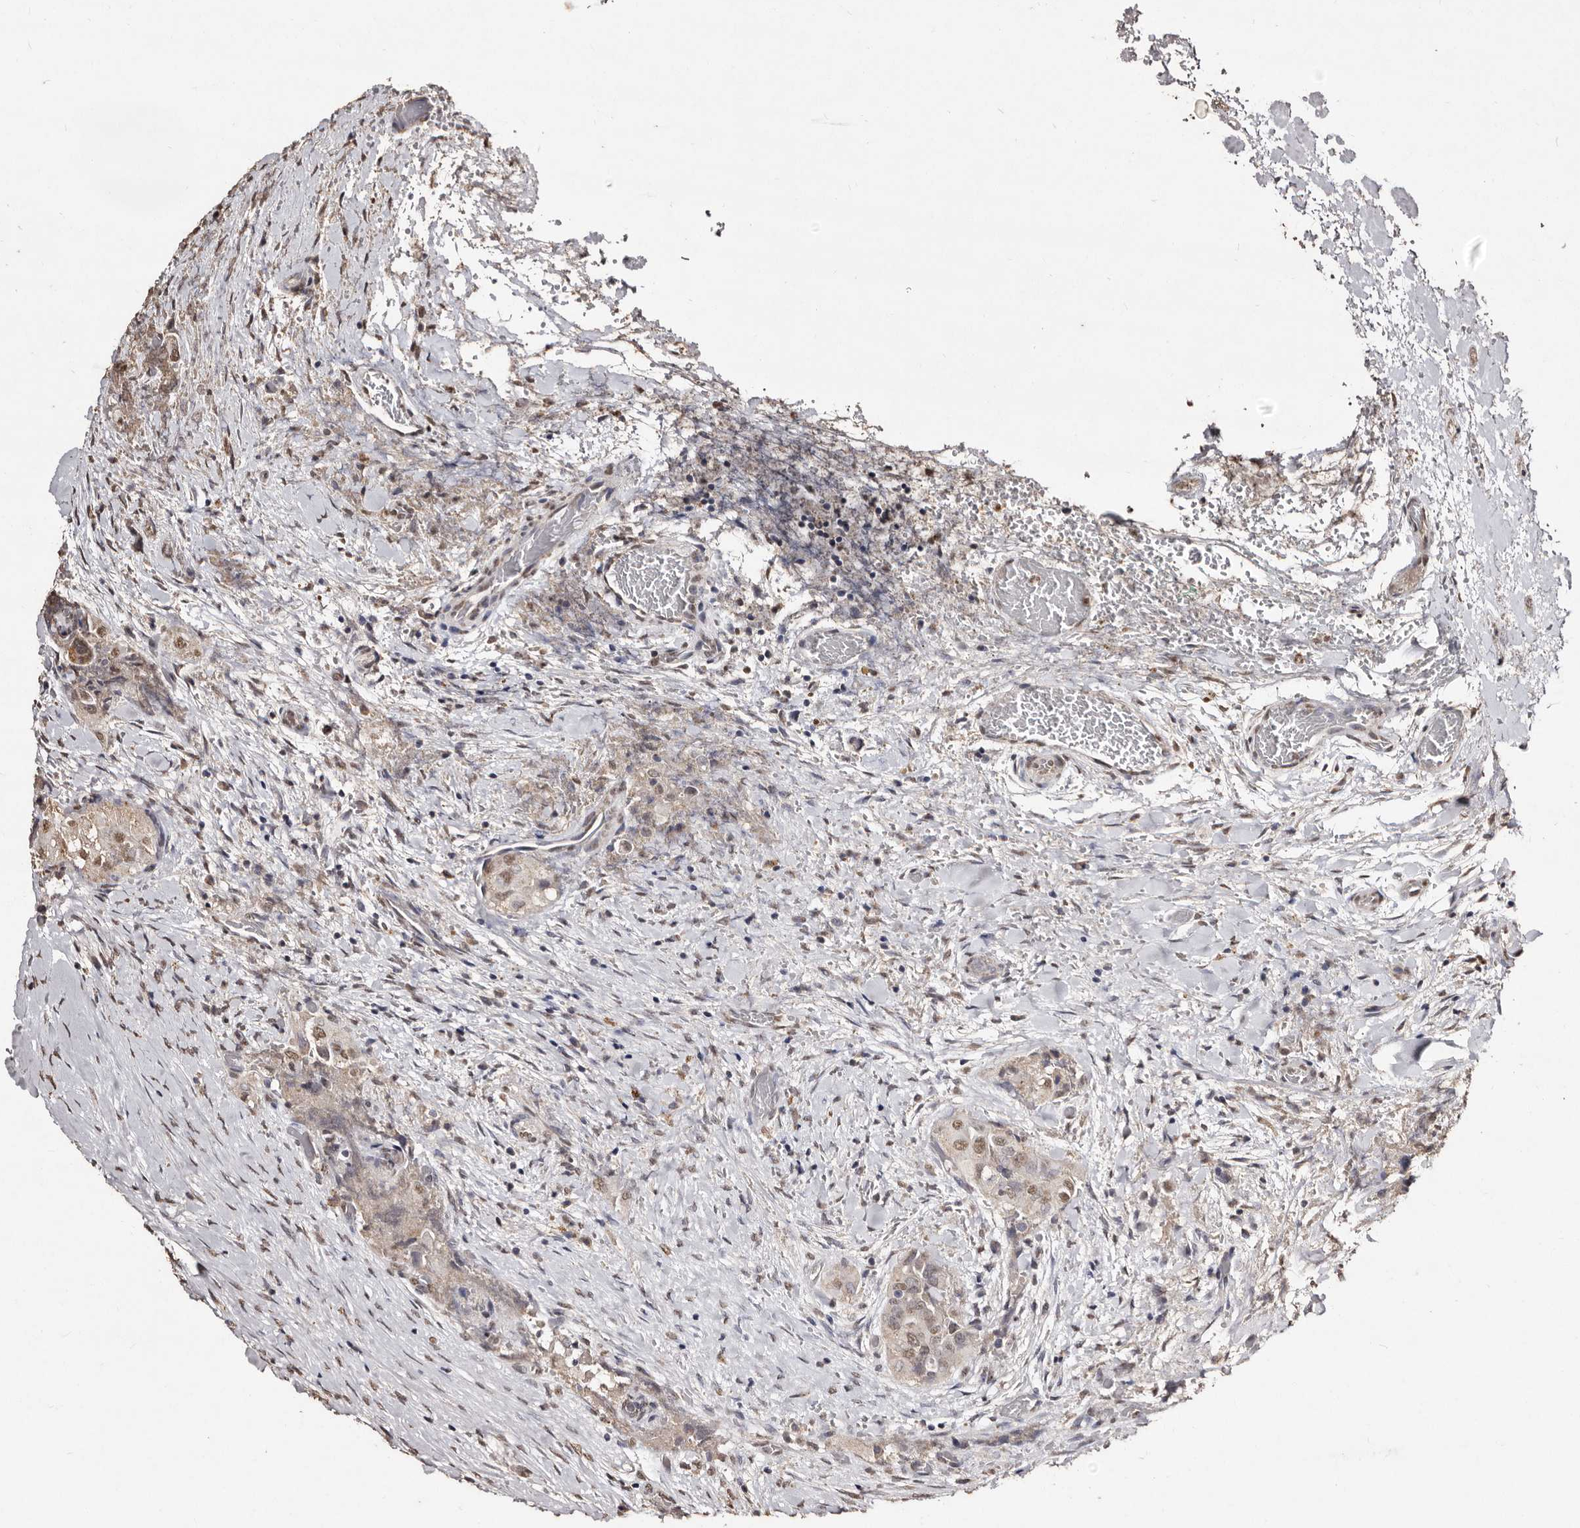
{"staining": {"intensity": "moderate", "quantity": ">75%", "location": "nuclear"}, "tissue": "thyroid cancer", "cell_type": "Tumor cells", "image_type": "cancer", "snomed": [{"axis": "morphology", "description": "Papillary adenocarcinoma, NOS"}, {"axis": "topography", "description": "Thyroid gland"}], "caption": "Protein expression analysis of human thyroid papillary adenocarcinoma reveals moderate nuclear staining in approximately >75% of tumor cells.", "gene": "ERBB4", "patient": {"sex": "female", "age": 59}}